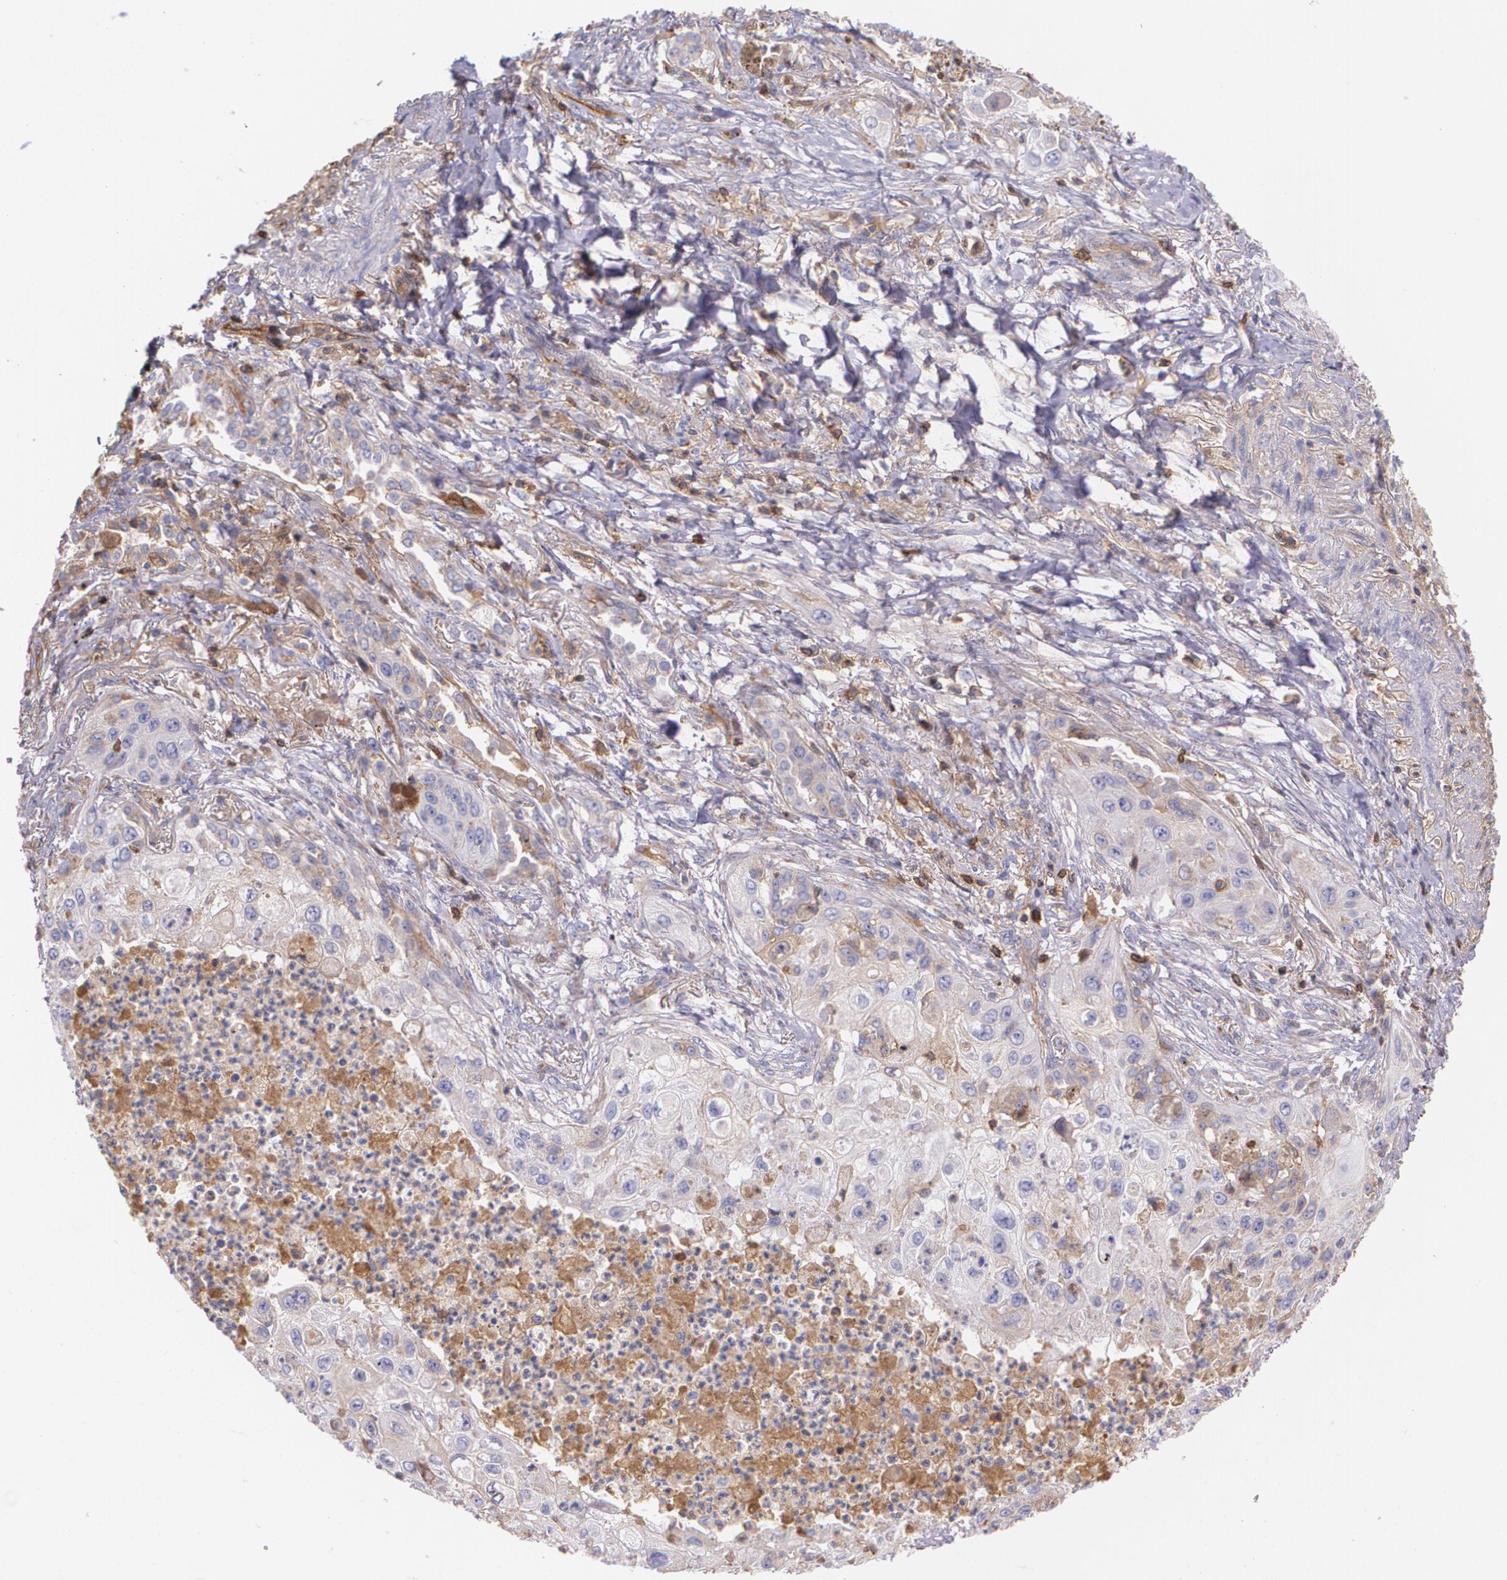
{"staining": {"intensity": "weak", "quantity": "<25%", "location": "cytoplasmic/membranous"}, "tissue": "lung cancer", "cell_type": "Tumor cells", "image_type": "cancer", "snomed": [{"axis": "morphology", "description": "Squamous cell carcinoma, NOS"}, {"axis": "topography", "description": "Lung"}], "caption": "IHC of squamous cell carcinoma (lung) shows no staining in tumor cells.", "gene": "B2M", "patient": {"sex": "male", "age": 71}}